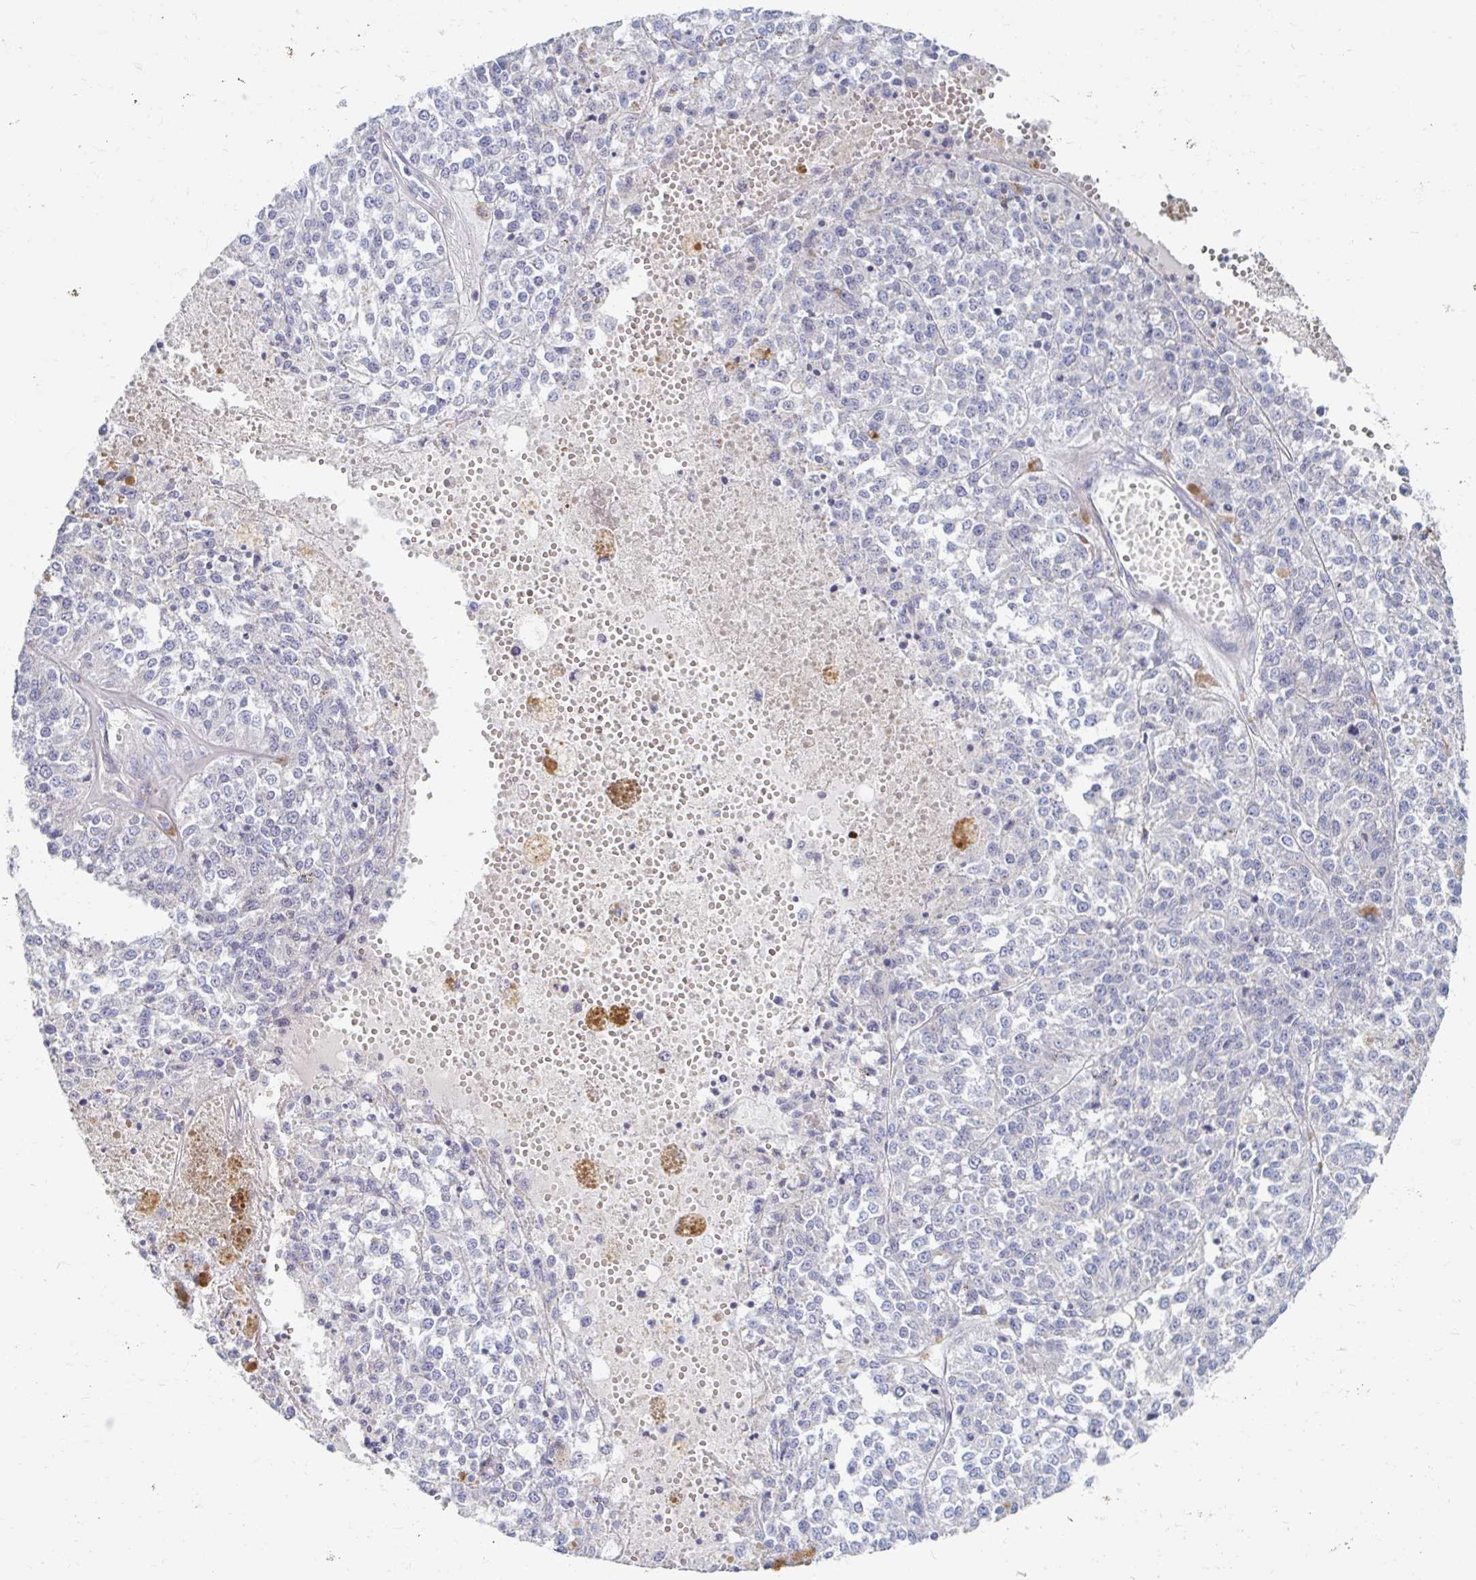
{"staining": {"intensity": "negative", "quantity": "none", "location": "none"}, "tissue": "melanoma", "cell_type": "Tumor cells", "image_type": "cancer", "snomed": [{"axis": "morphology", "description": "Malignant melanoma, Metastatic site"}, {"axis": "topography", "description": "Lymph node"}], "caption": "Immunohistochemistry (IHC) histopathology image of neoplastic tissue: melanoma stained with DAB (3,3'-diaminobenzidine) reveals no significant protein staining in tumor cells.", "gene": "MYLK2", "patient": {"sex": "female", "age": 64}}